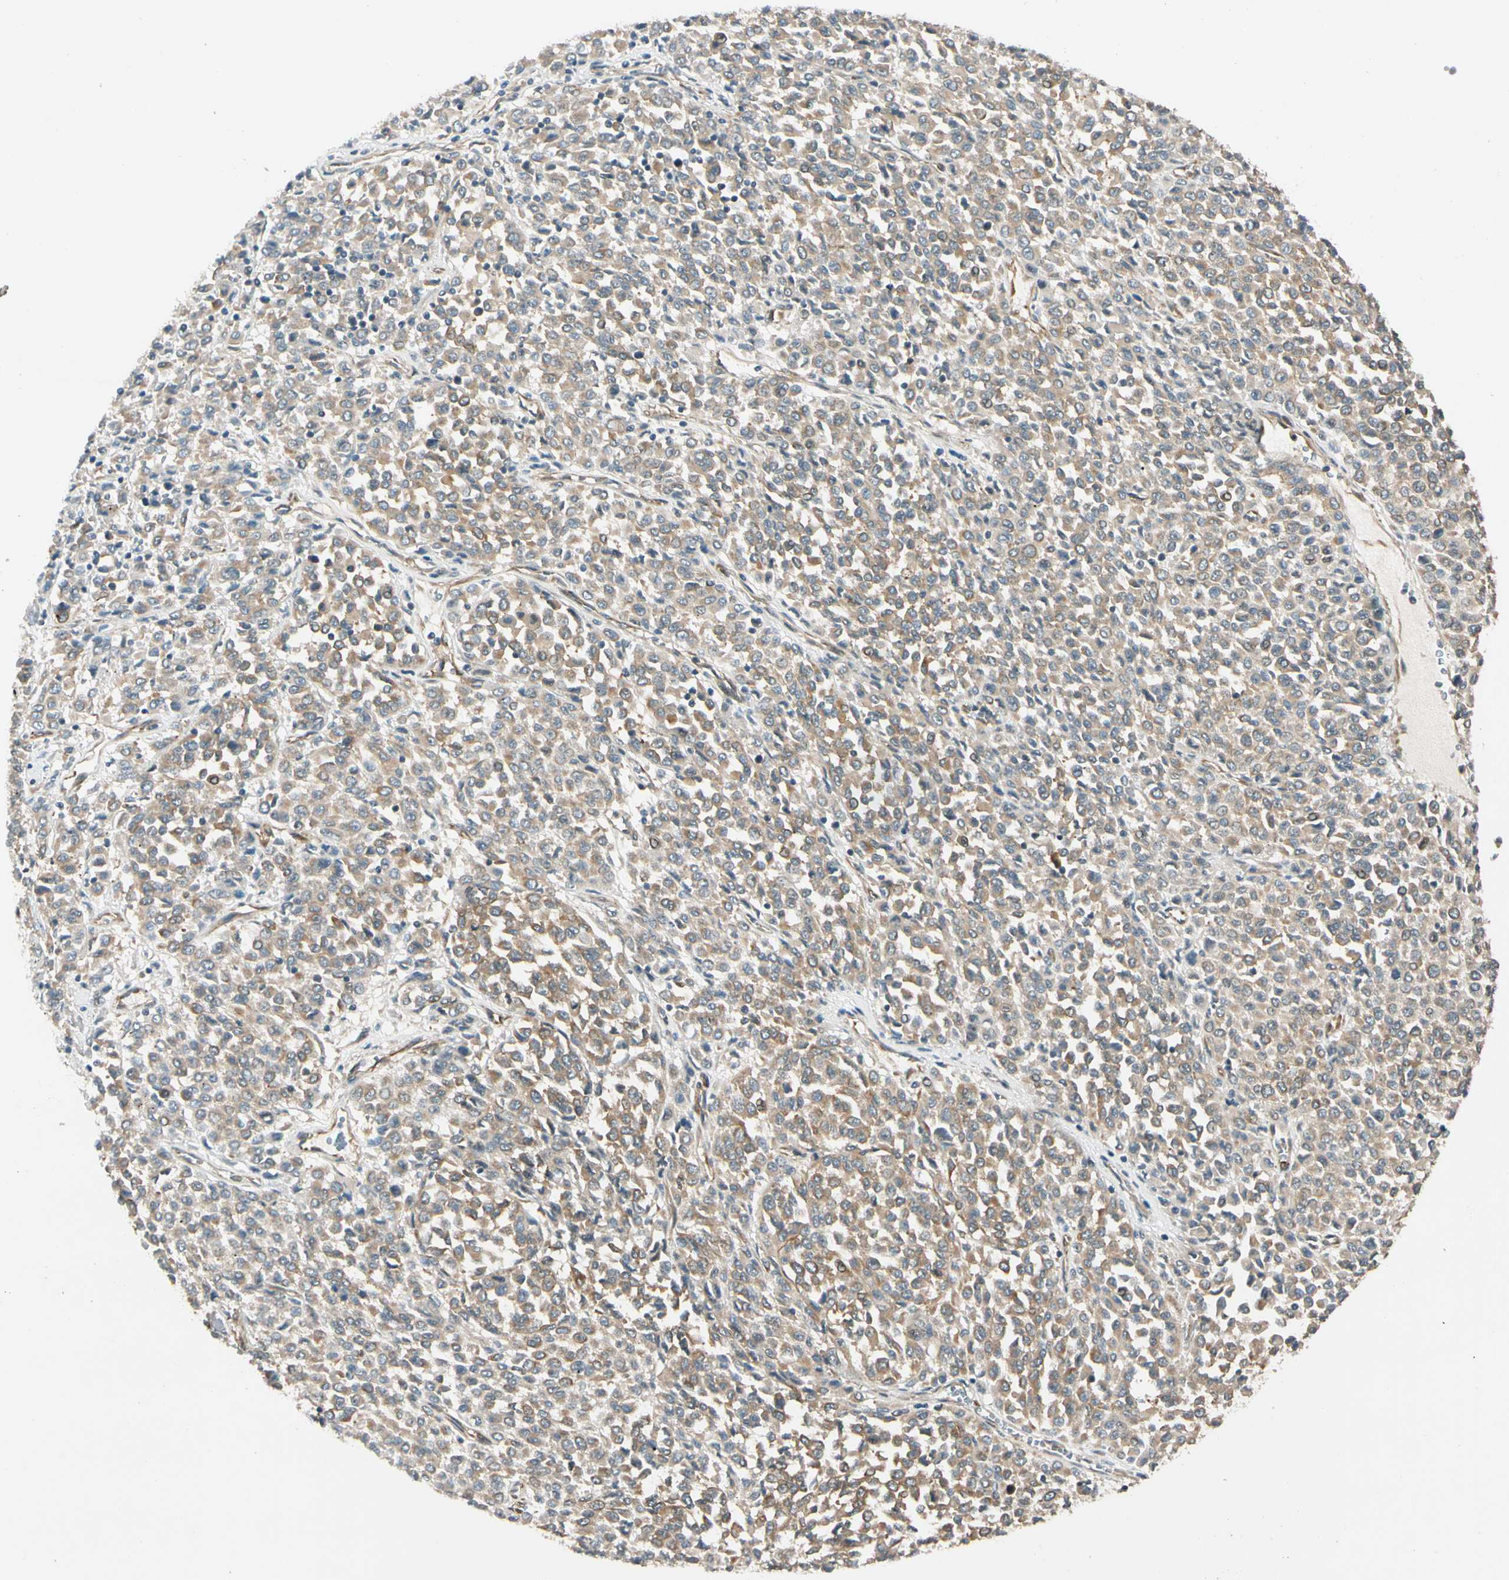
{"staining": {"intensity": "weak", "quantity": ">75%", "location": "cytoplasmic/membranous"}, "tissue": "melanoma", "cell_type": "Tumor cells", "image_type": "cancer", "snomed": [{"axis": "morphology", "description": "Malignant melanoma, Metastatic site"}, {"axis": "topography", "description": "Pancreas"}], "caption": "The immunohistochemical stain labels weak cytoplasmic/membranous positivity in tumor cells of melanoma tissue.", "gene": "ROCK2", "patient": {"sex": "female", "age": 30}}